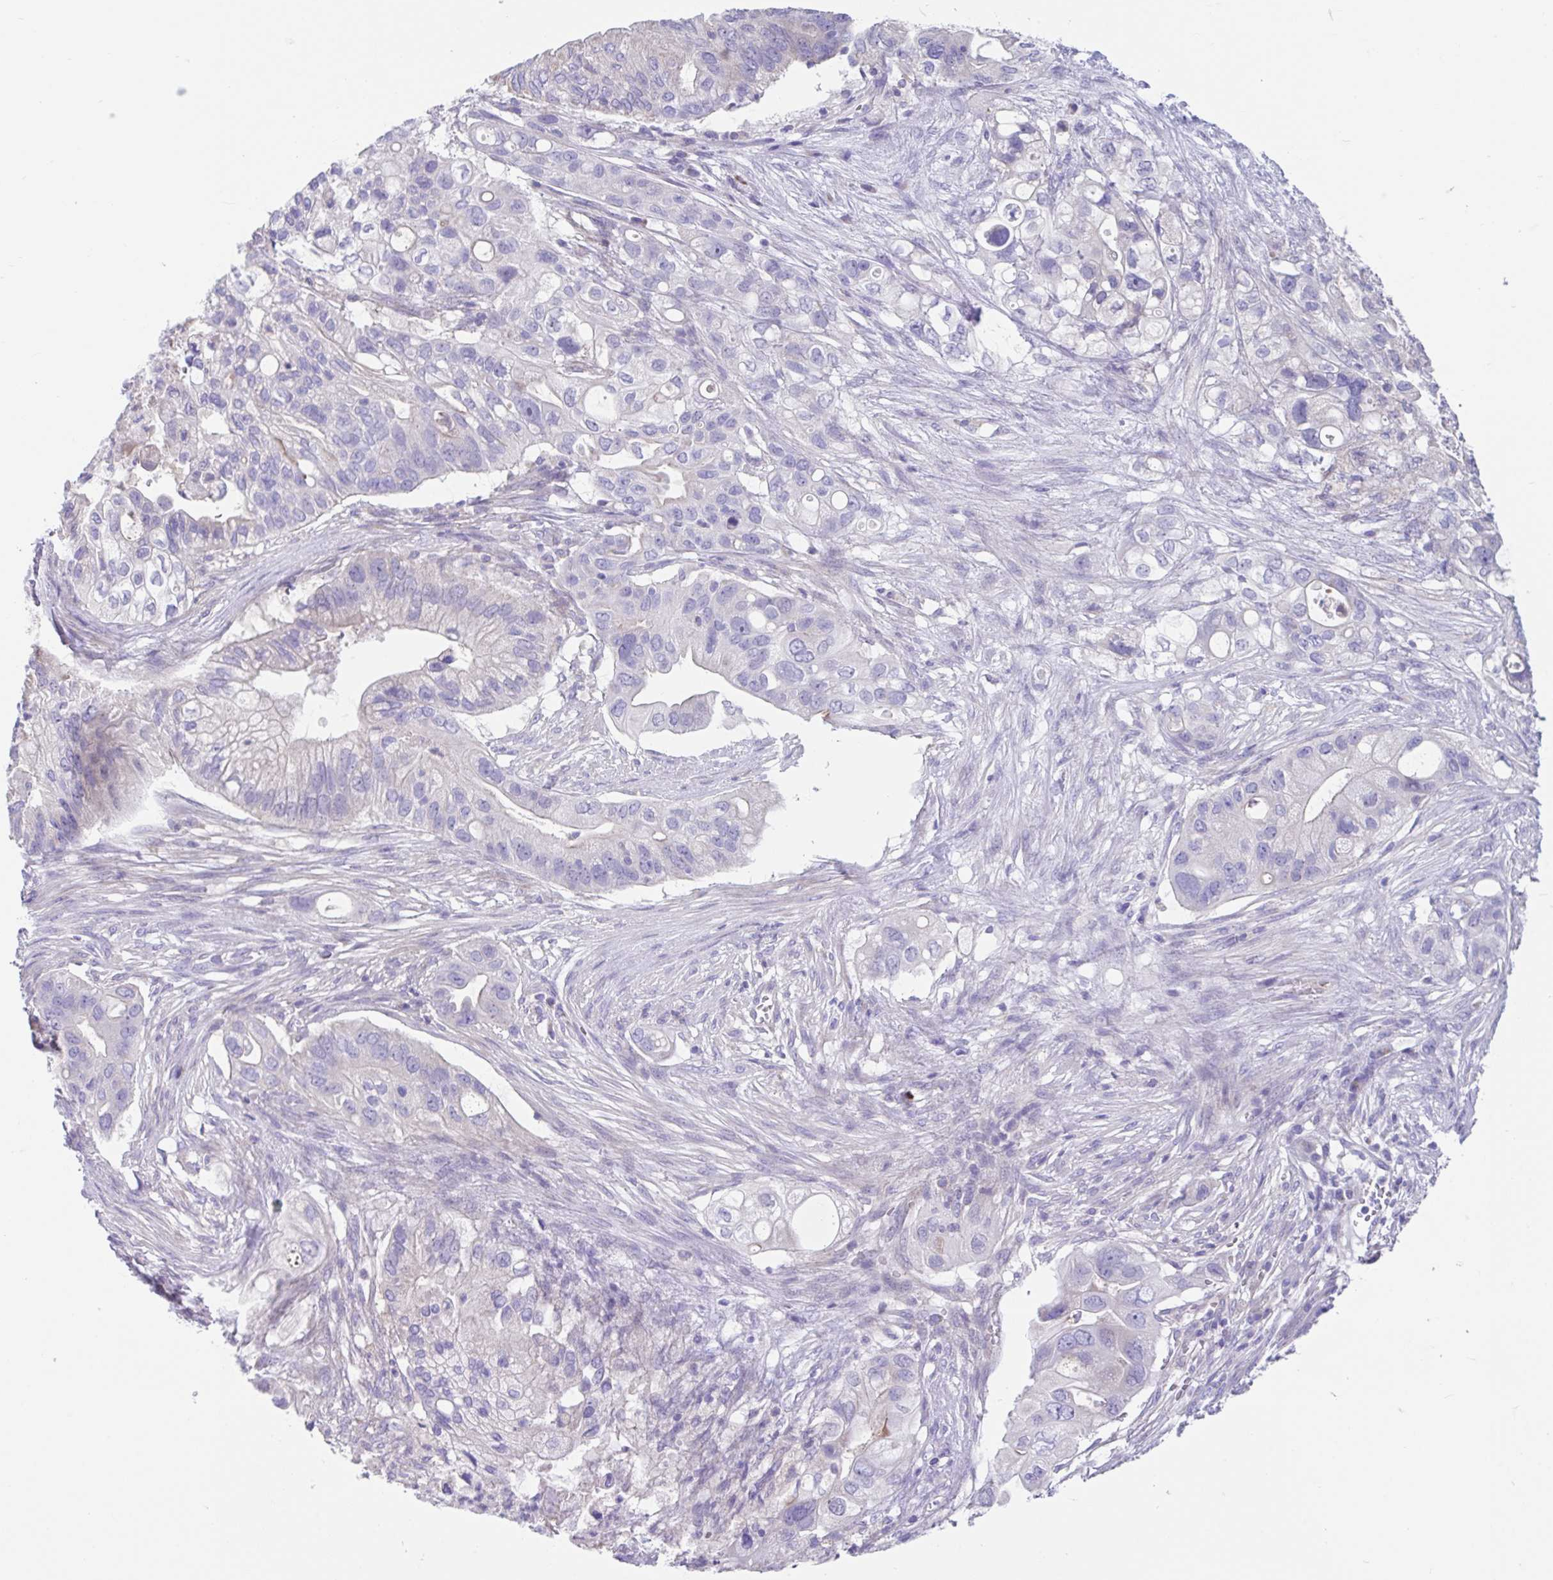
{"staining": {"intensity": "negative", "quantity": "none", "location": "none"}, "tissue": "pancreatic cancer", "cell_type": "Tumor cells", "image_type": "cancer", "snomed": [{"axis": "morphology", "description": "Adenocarcinoma, NOS"}, {"axis": "topography", "description": "Pancreas"}], "caption": "IHC of human adenocarcinoma (pancreatic) exhibits no positivity in tumor cells.", "gene": "CCSAP", "patient": {"sex": "female", "age": 72}}